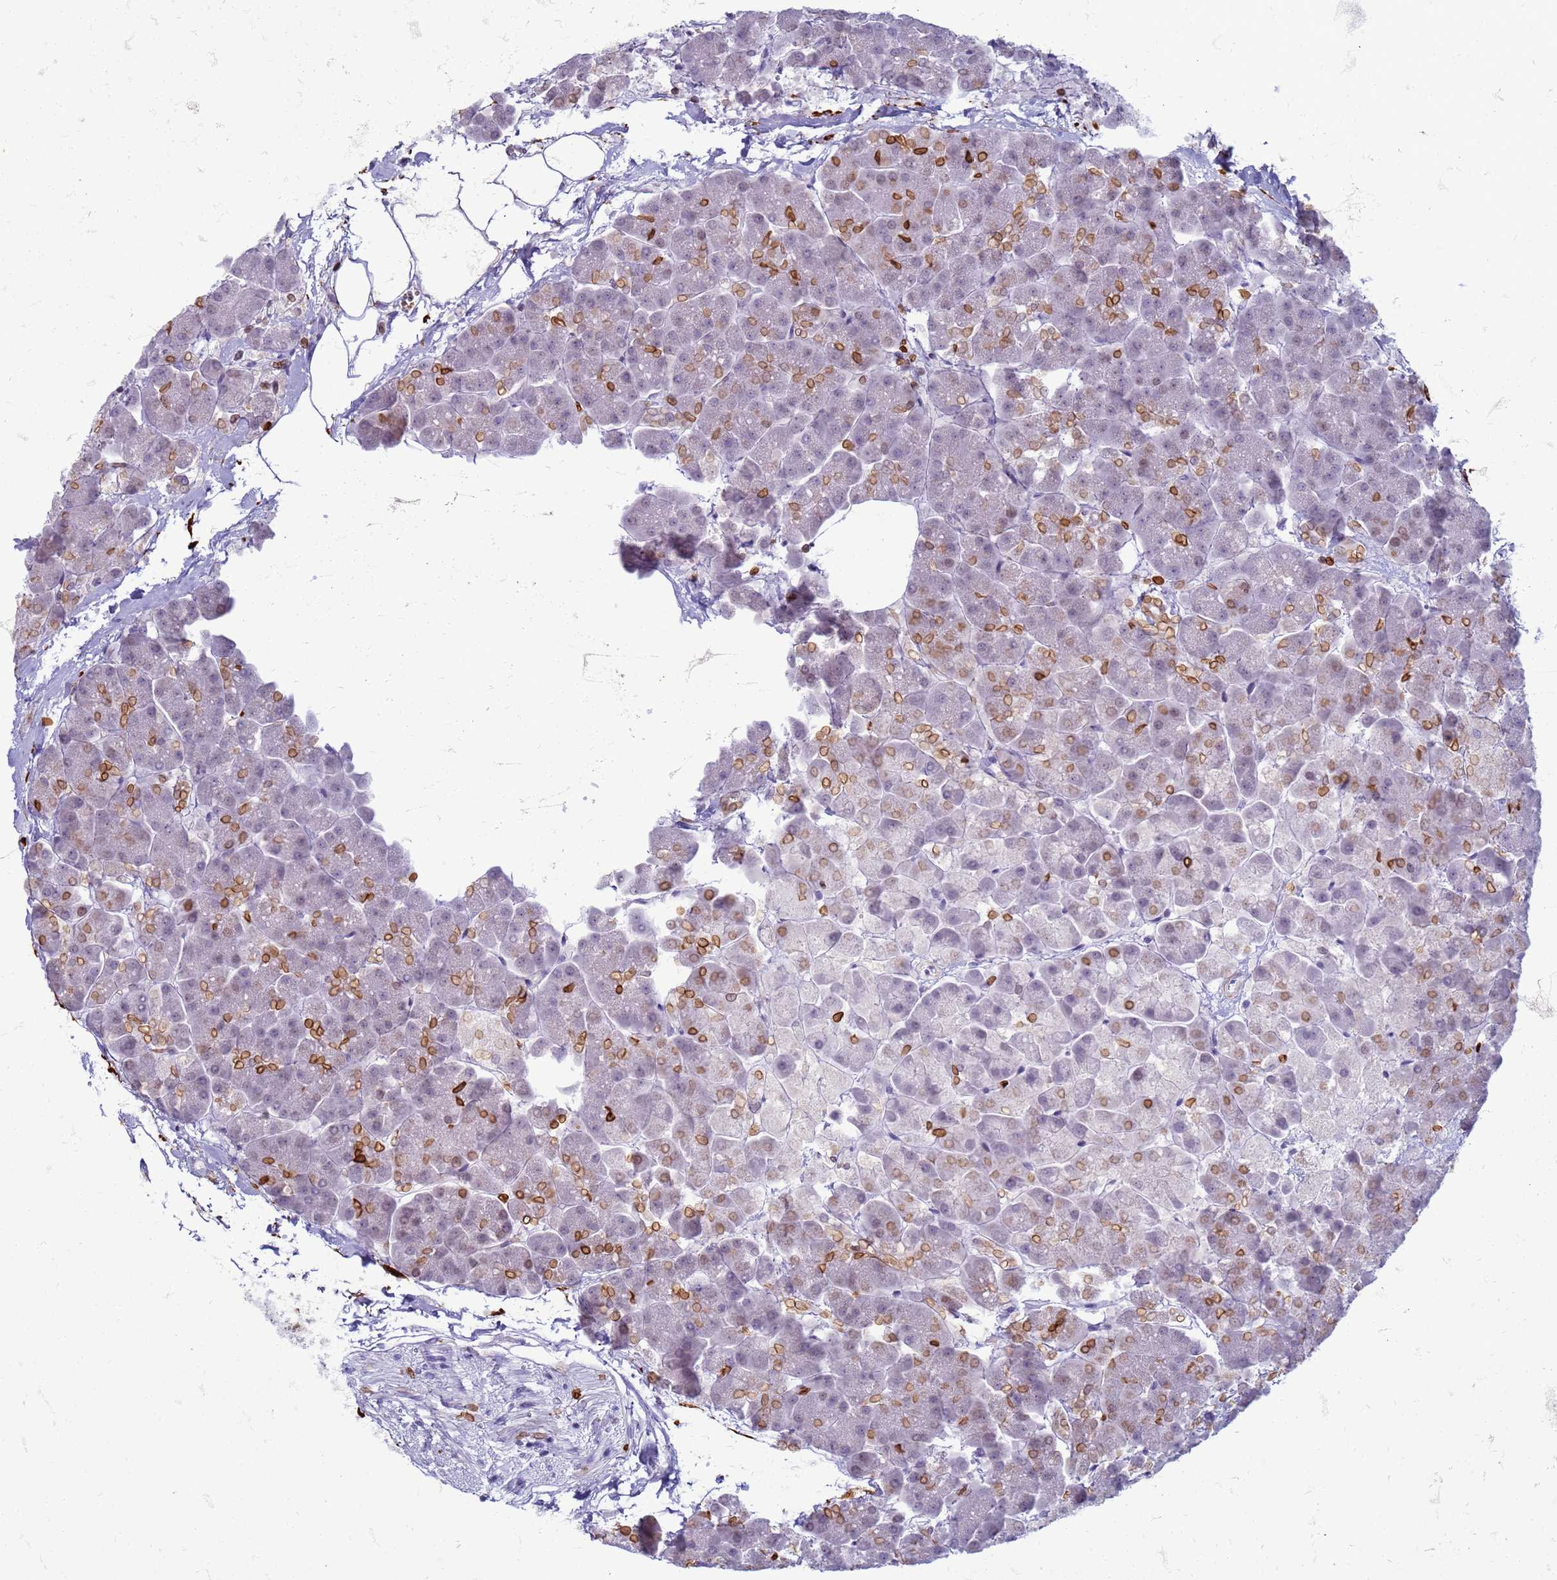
{"staining": {"intensity": "moderate", "quantity": "<25%", "location": "cytoplasmic/membranous,nuclear"}, "tissue": "pancreas", "cell_type": "Exocrine glandular cells", "image_type": "normal", "snomed": [{"axis": "morphology", "description": "Normal tissue, NOS"}, {"axis": "topography", "description": "Pancreas"}, {"axis": "topography", "description": "Peripheral nerve tissue"}], "caption": "Moderate cytoplasmic/membranous,nuclear positivity is identified in about <25% of exocrine glandular cells in benign pancreas. Nuclei are stained in blue.", "gene": "METTL25B", "patient": {"sex": "male", "age": 54}}